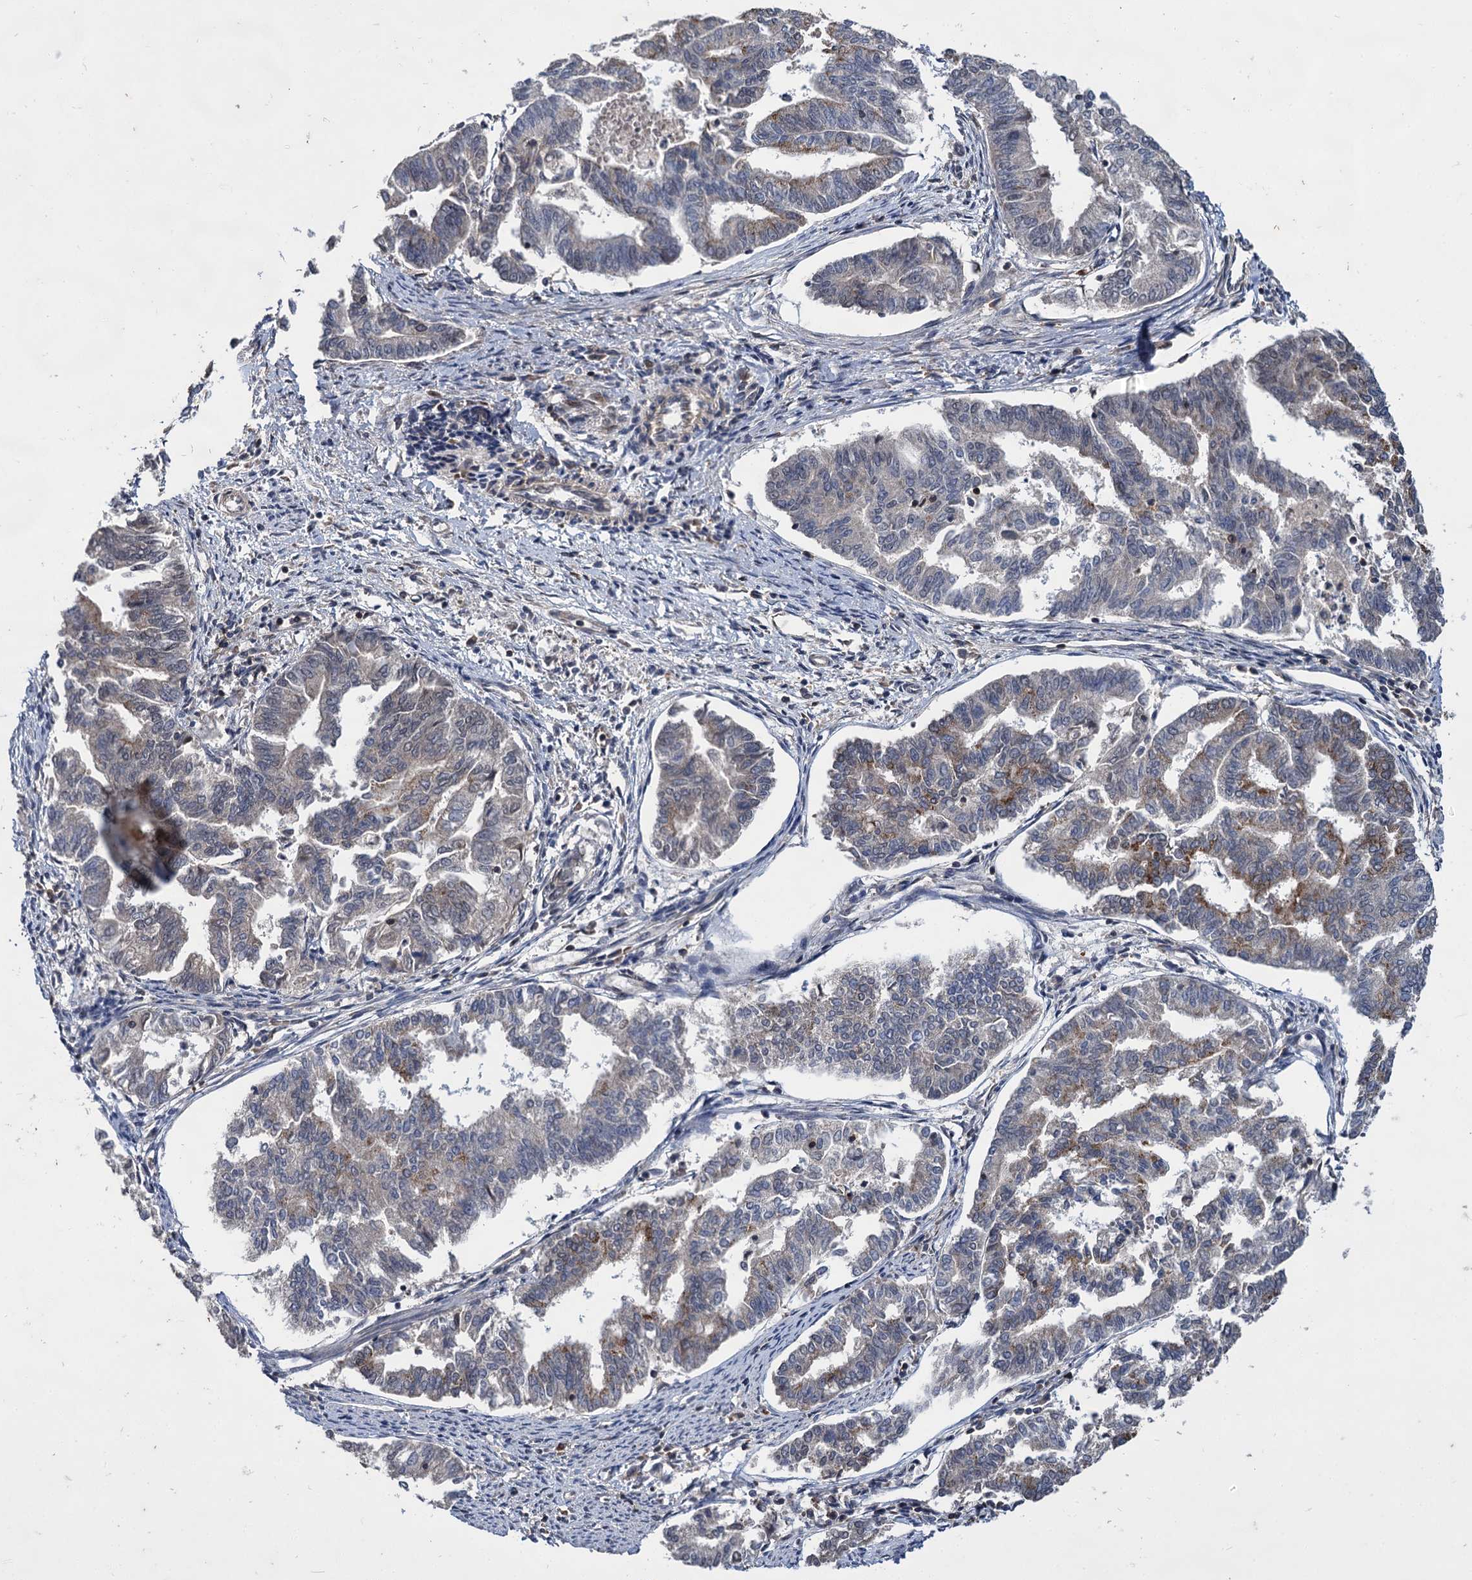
{"staining": {"intensity": "moderate", "quantity": "25%-75%", "location": "cytoplasmic/membranous"}, "tissue": "endometrial cancer", "cell_type": "Tumor cells", "image_type": "cancer", "snomed": [{"axis": "morphology", "description": "Adenocarcinoma, NOS"}, {"axis": "topography", "description": "Endometrium"}], "caption": "Endometrial cancer (adenocarcinoma) stained with a protein marker shows moderate staining in tumor cells.", "gene": "ABLIM1", "patient": {"sex": "female", "age": 79}}